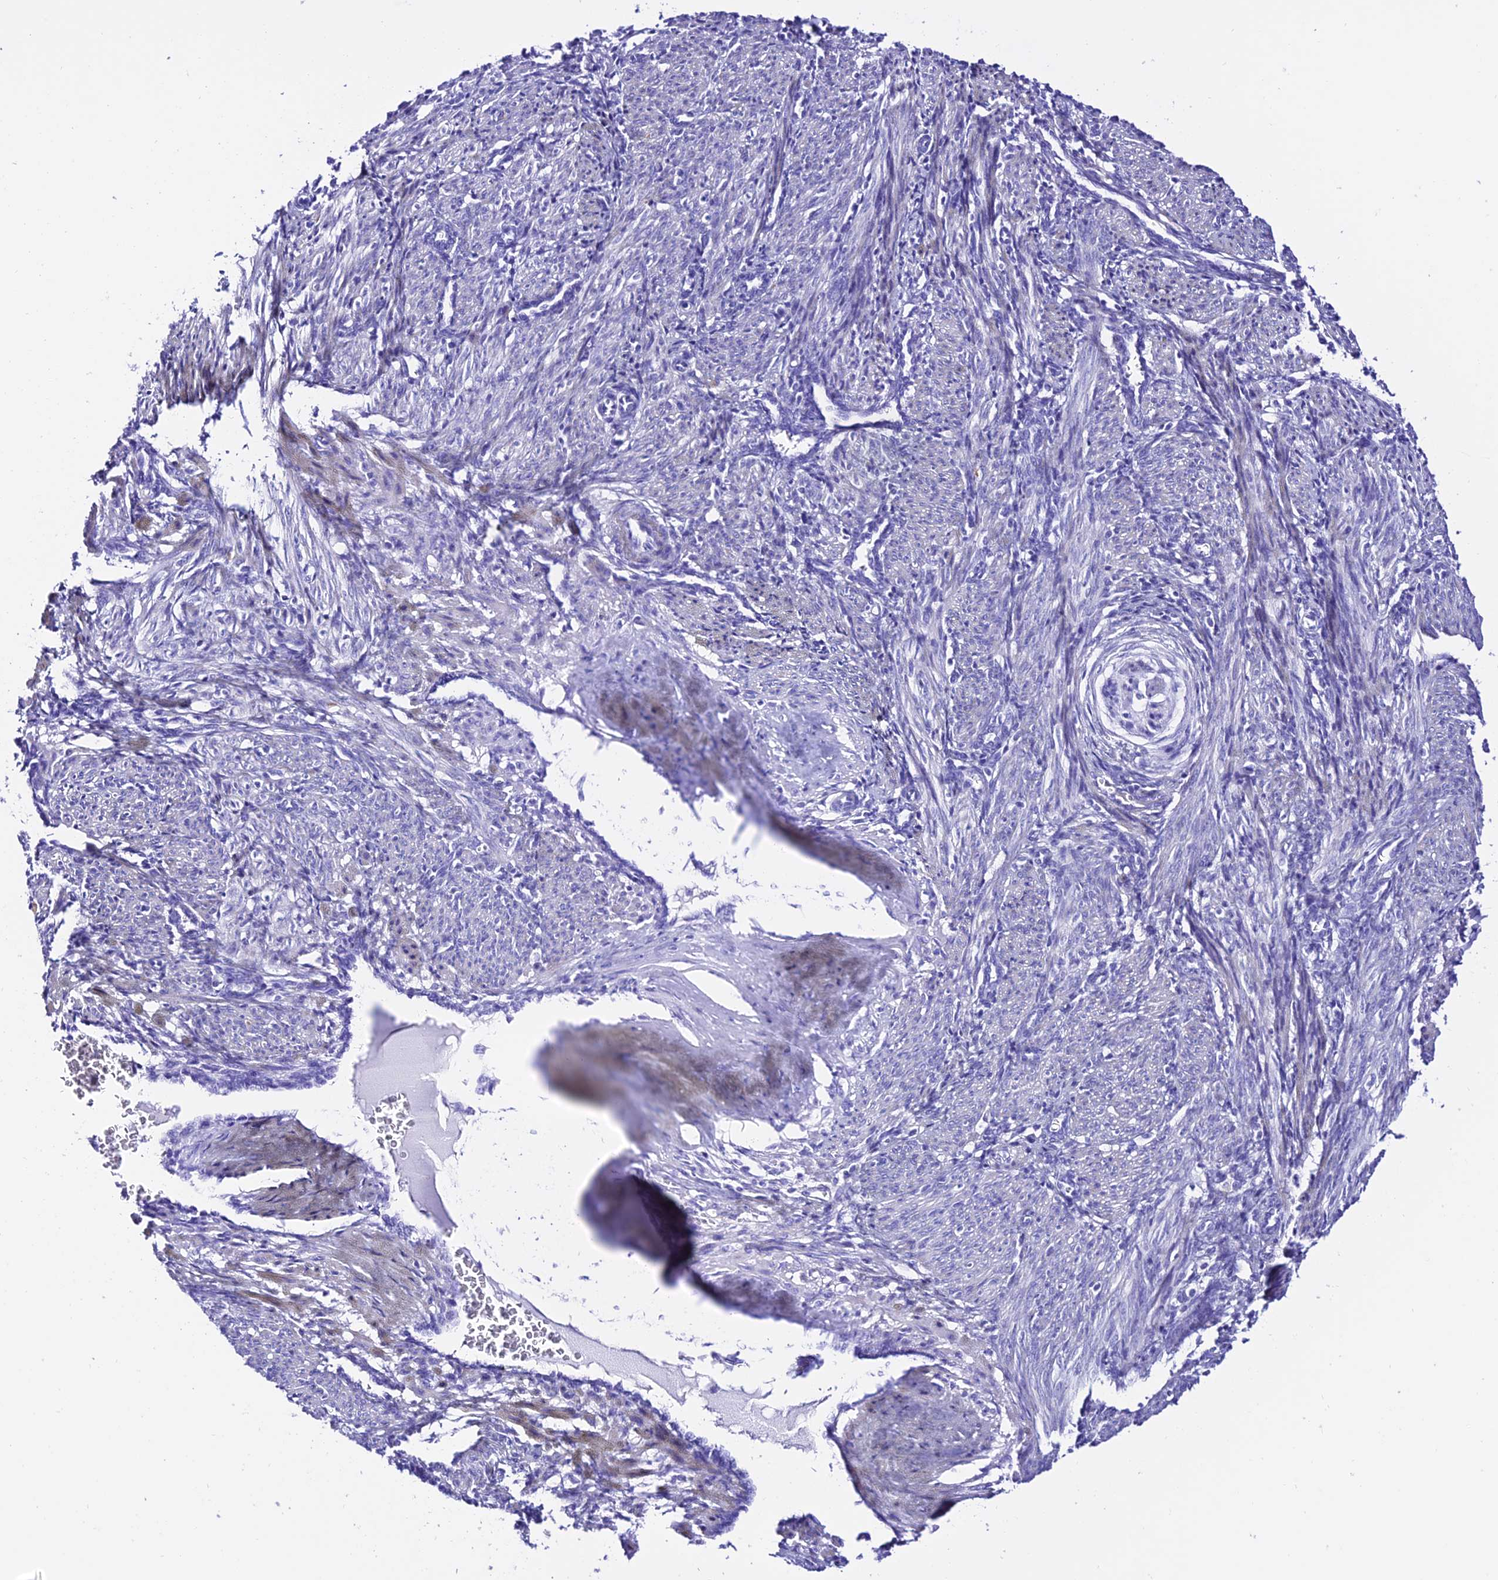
{"staining": {"intensity": "negative", "quantity": "none", "location": "none"}, "tissue": "smooth muscle", "cell_type": "Smooth muscle cells", "image_type": "normal", "snomed": [{"axis": "morphology", "description": "Normal tissue, NOS"}, {"axis": "topography", "description": "Endometrium"}], "caption": "Image shows no protein staining in smooth muscle cells of normal smooth muscle.", "gene": "TRMT44", "patient": {"sex": "female", "age": 33}}